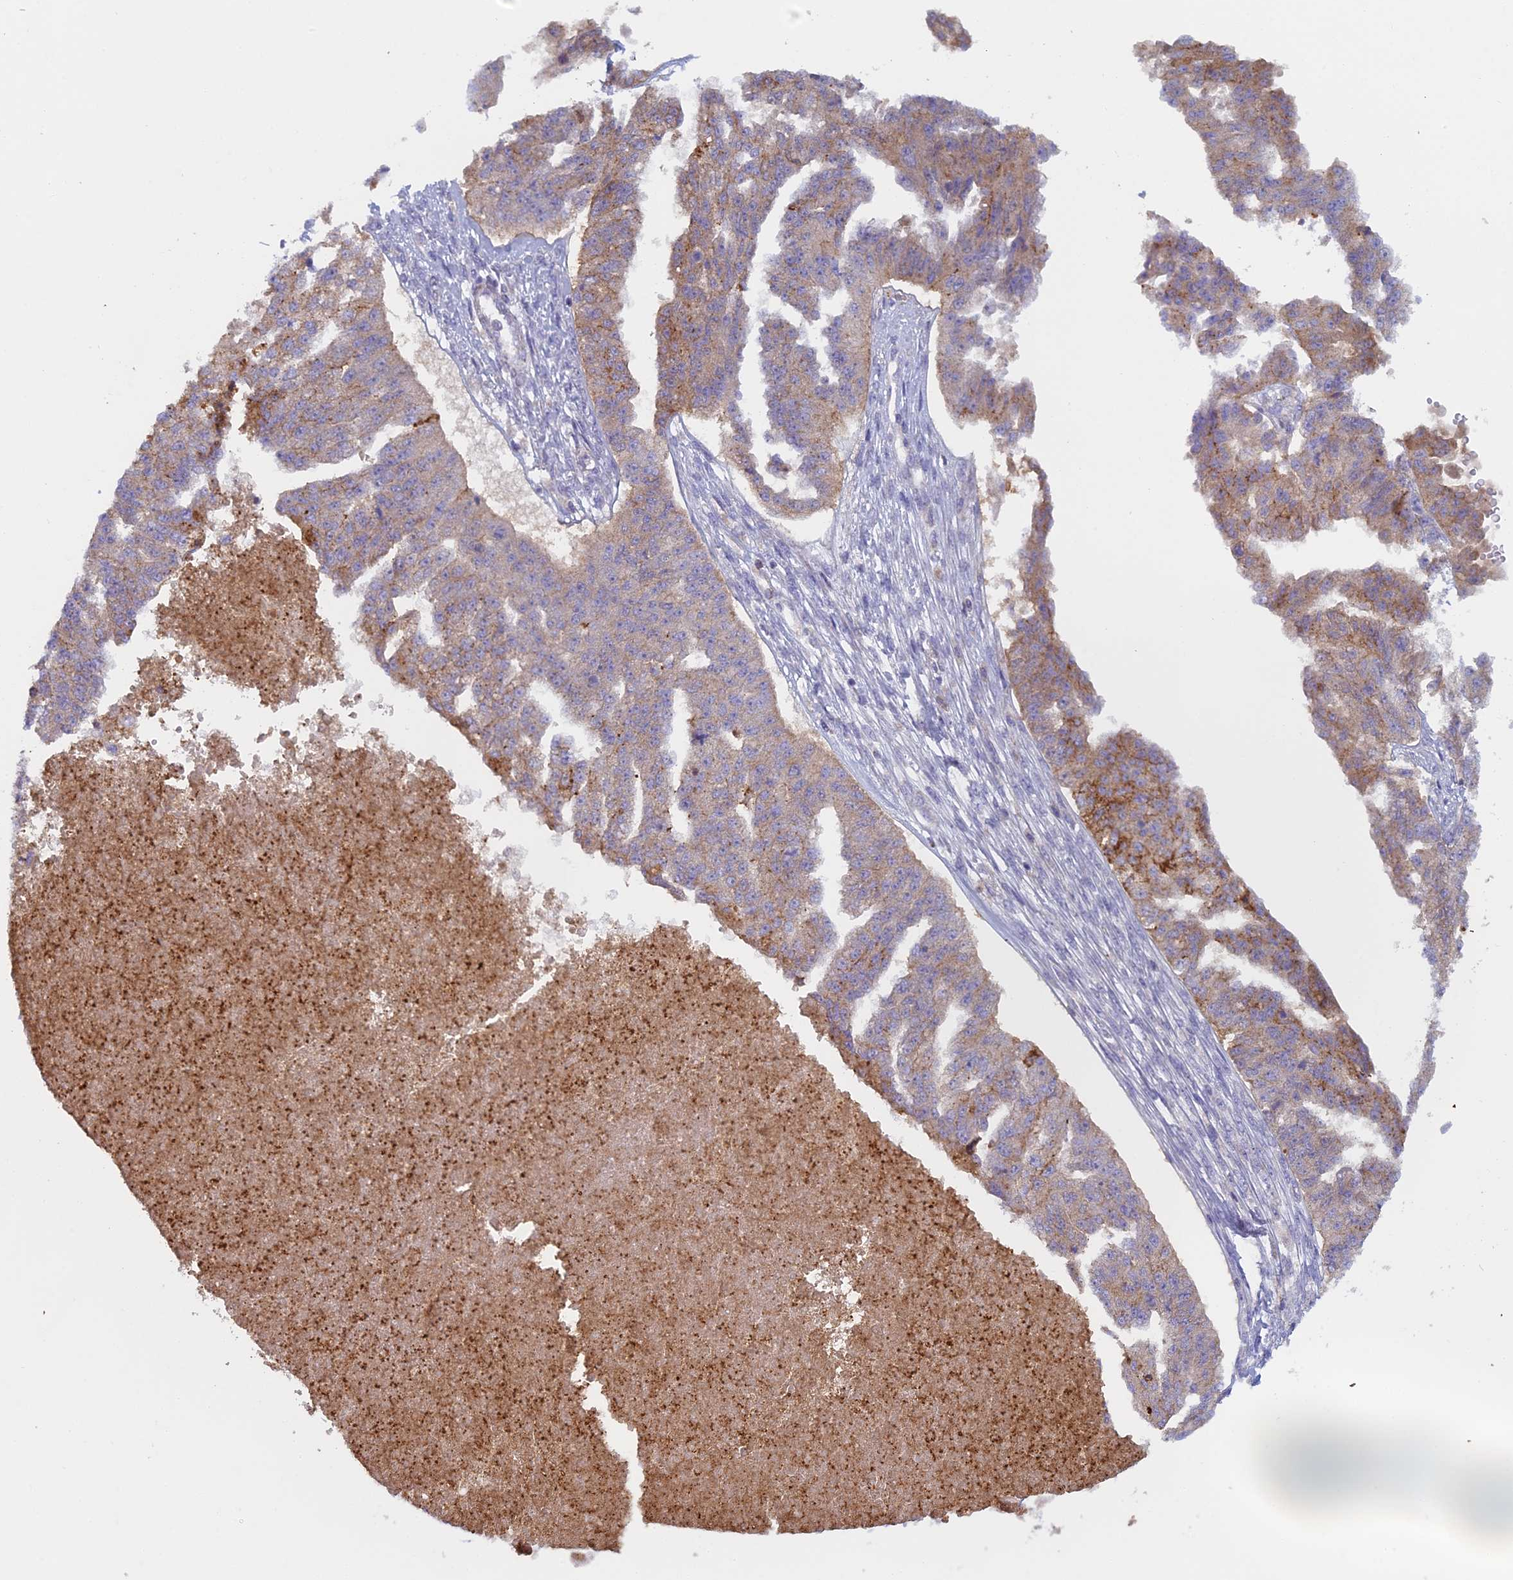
{"staining": {"intensity": "weak", "quantity": ">75%", "location": "cytoplasmic/membranous"}, "tissue": "ovarian cancer", "cell_type": "Tumor cells", "image_type": "cancer", "snomed": [{"axis": "morphology", "description": "Cystadenocarcinoma, serous, NOS"}, {"axis": "topography", "description": "Ovary"}], "caption": "This histopathology image shows IHC staining of human ovarian cancer (serous cystadenocarcinoma), with low weak cytoplasmic/membranous positivity in approximately >75% of tumor cells.", "gene": "IFTAP", "patient": {"sex": "female", "age": 58}}